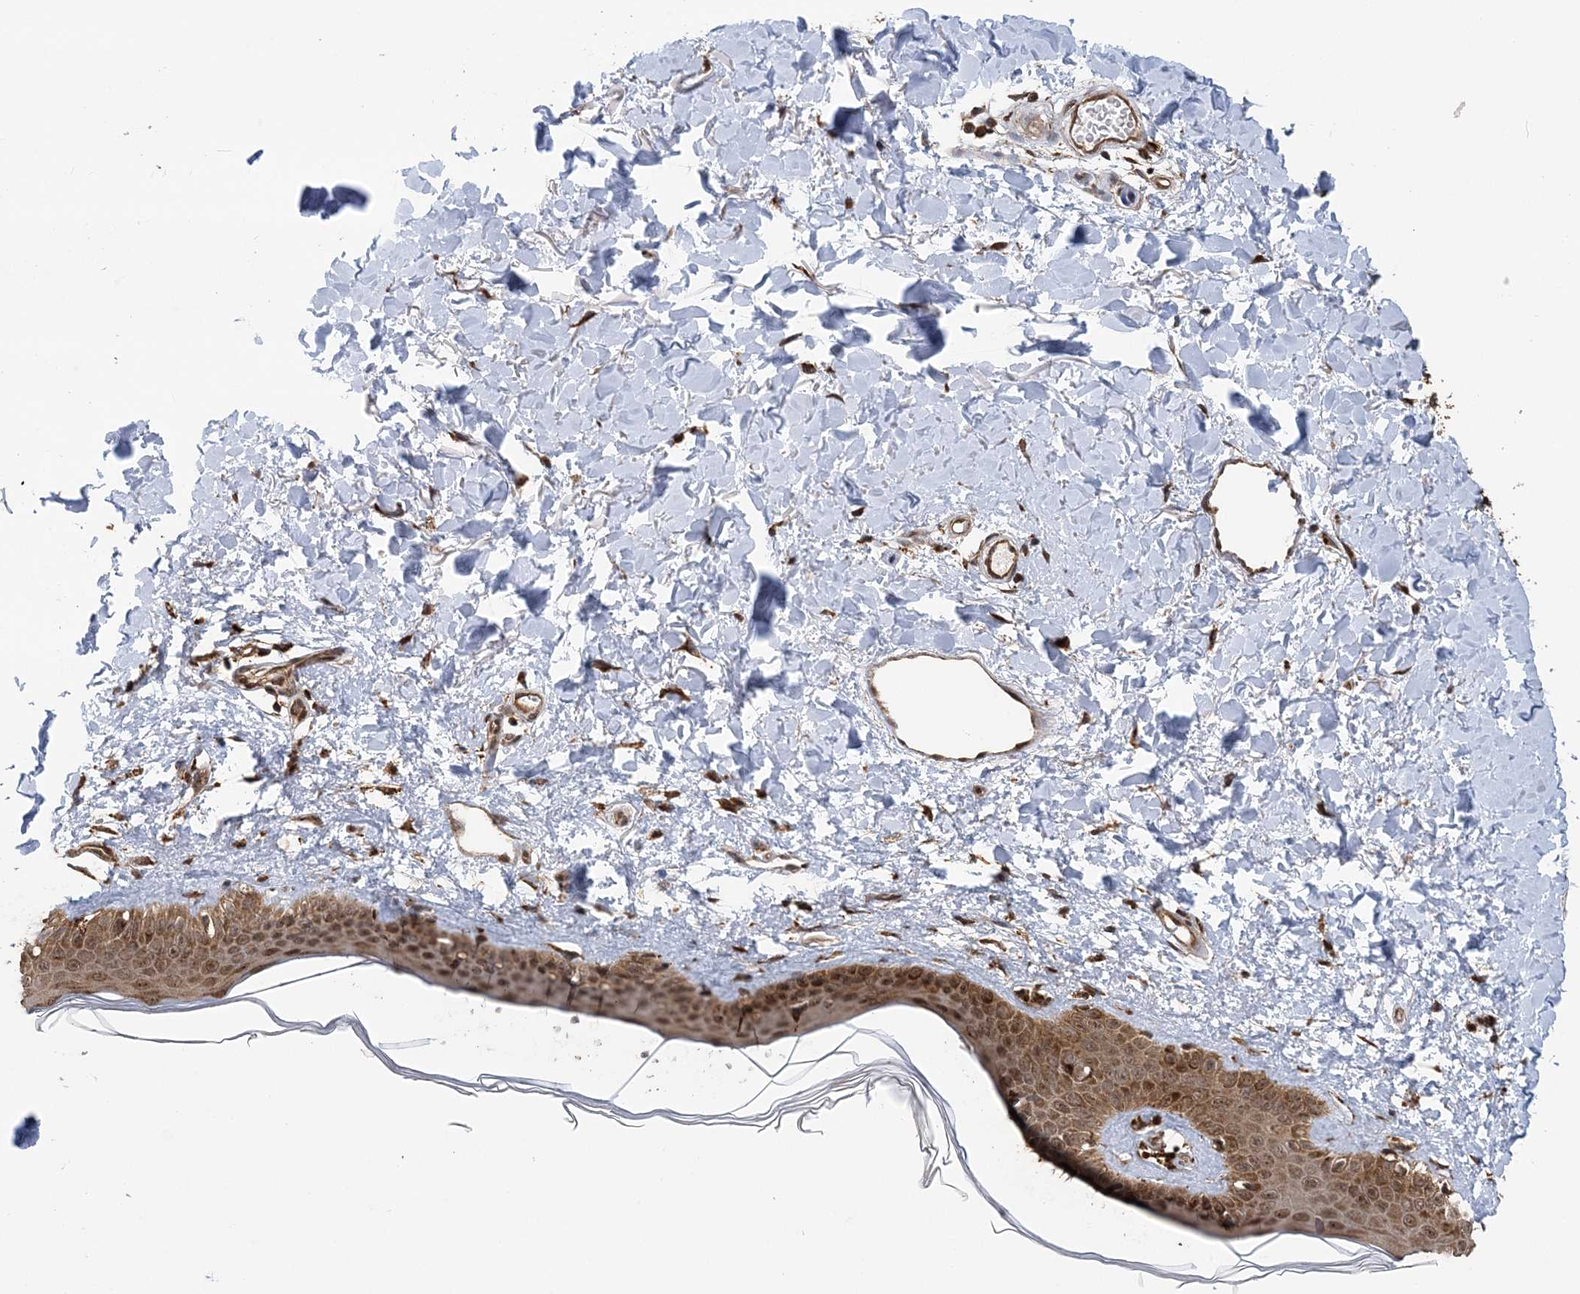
{"staining": {"intensity": "strong", "quantity": ">75%", "location": "cytoplasmic/membranous"}, "tissue": "skin", "cell_type": "Fibroblasts", "image_type": "normal", "snomed": [{"axis": "morphology", "description": "Normal tissue, NOS"}, {"axis": "topography", "description": "Skin"}], "caption": "DAB immunohistochemical staining of unremarkable skin displays strong cytoplasmic/membranous protein positivity in approximately >75% of fibroblasts. (DAB (3,3'-diaminobenzidine) = brown stain, brightfield microscopy at high magnification).", "gene": "PCBP1", "patient": {"sex": "female", "age": 58}}